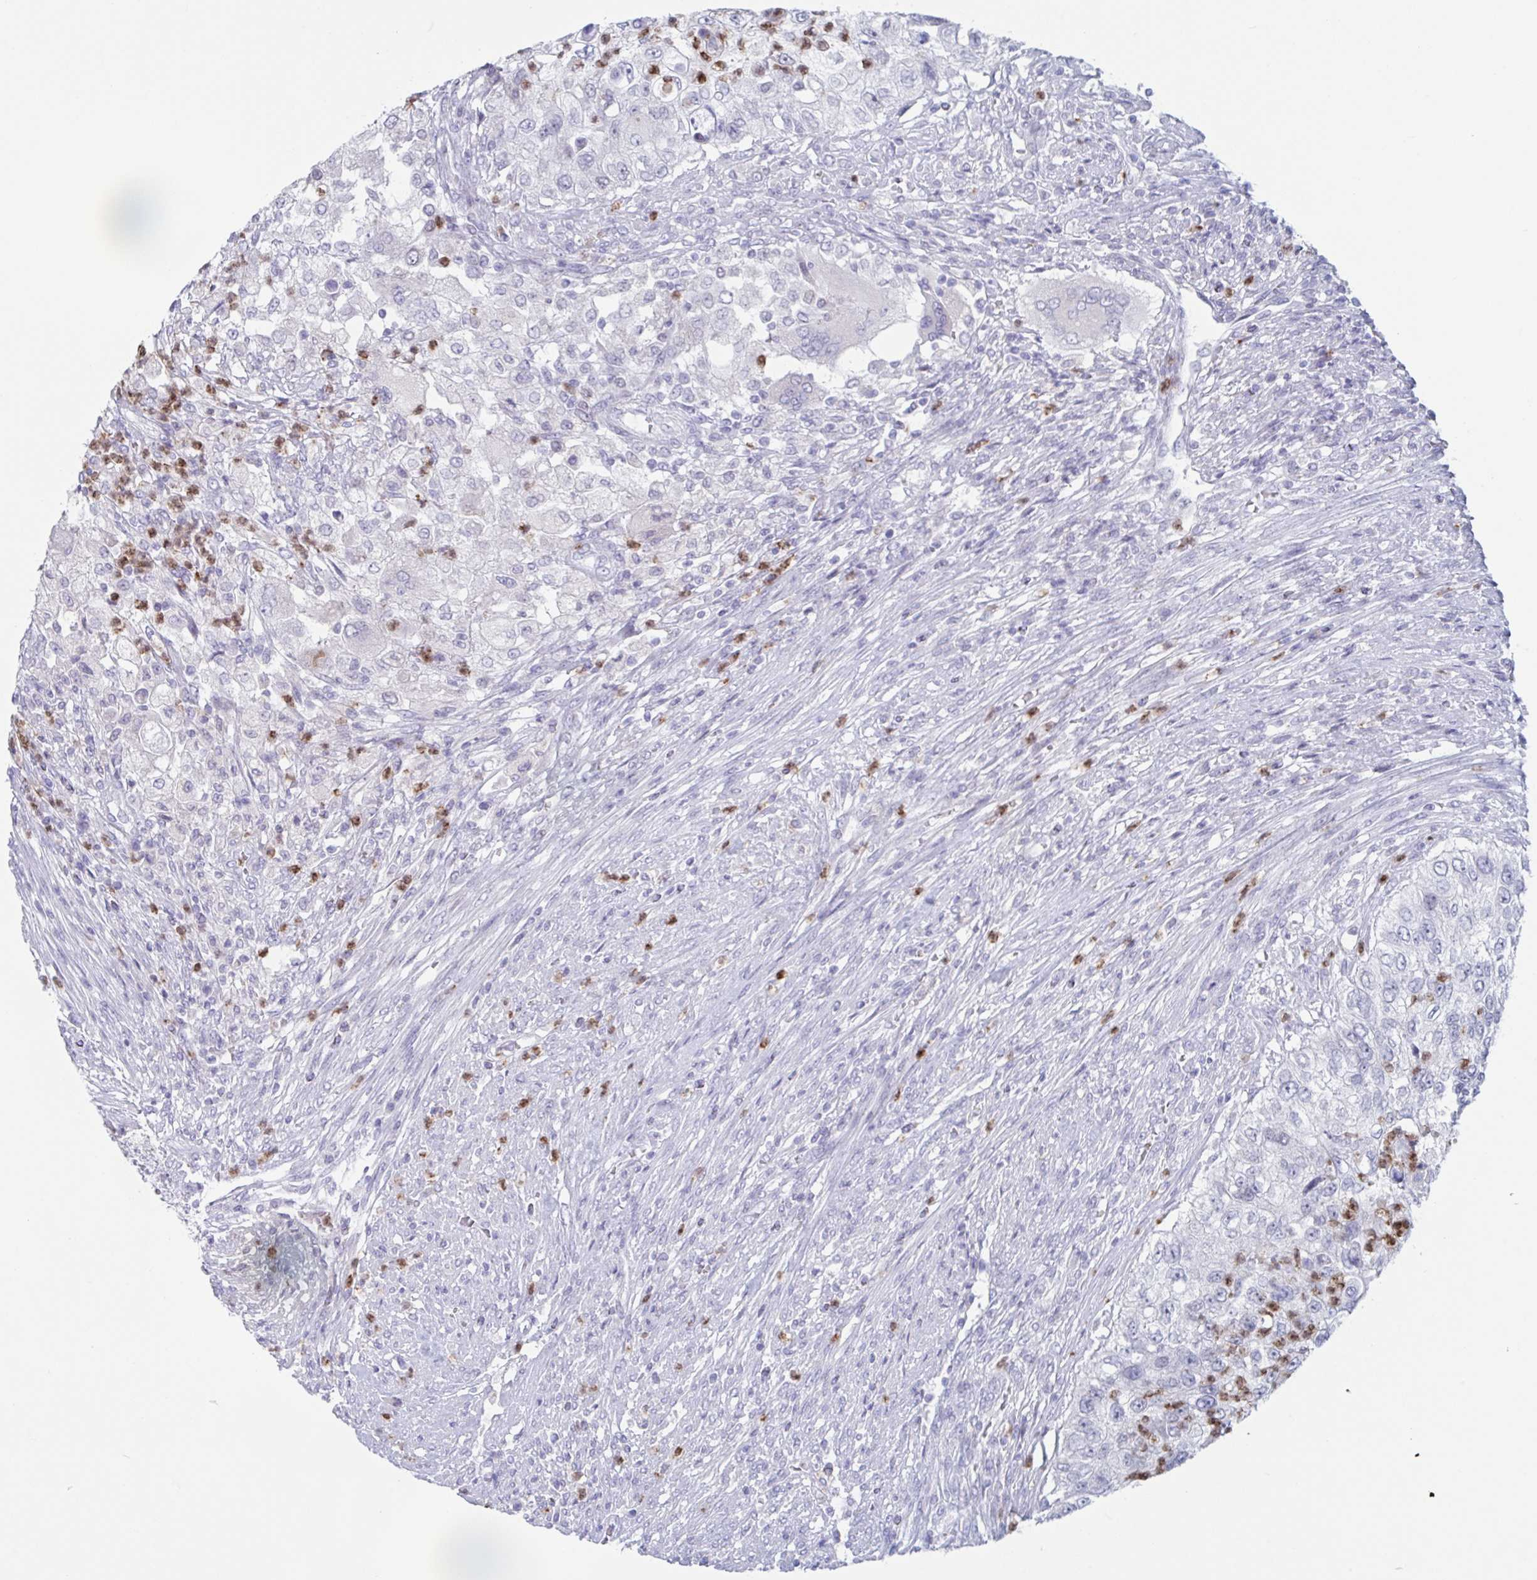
{"staining": {"intensity": "negative", "quantity": "none", "location": "none"}, "tissue": "urothelial cancer", "cell_type": "Tumor cells", "image_type": "cancer", "snomed": [{"axis": "morphology", "description": "Urothelial carcinoma, High grade"}, {"axis": "topography", "description": "Urinary bladder"}], "caption": "Immunohistochemical staining of human urothelial carcinoma (high-grade) shows no significant positivity in tumor cells.", "gene": "CYP4F11", "patient": {"sex": "female", "age": 60}}